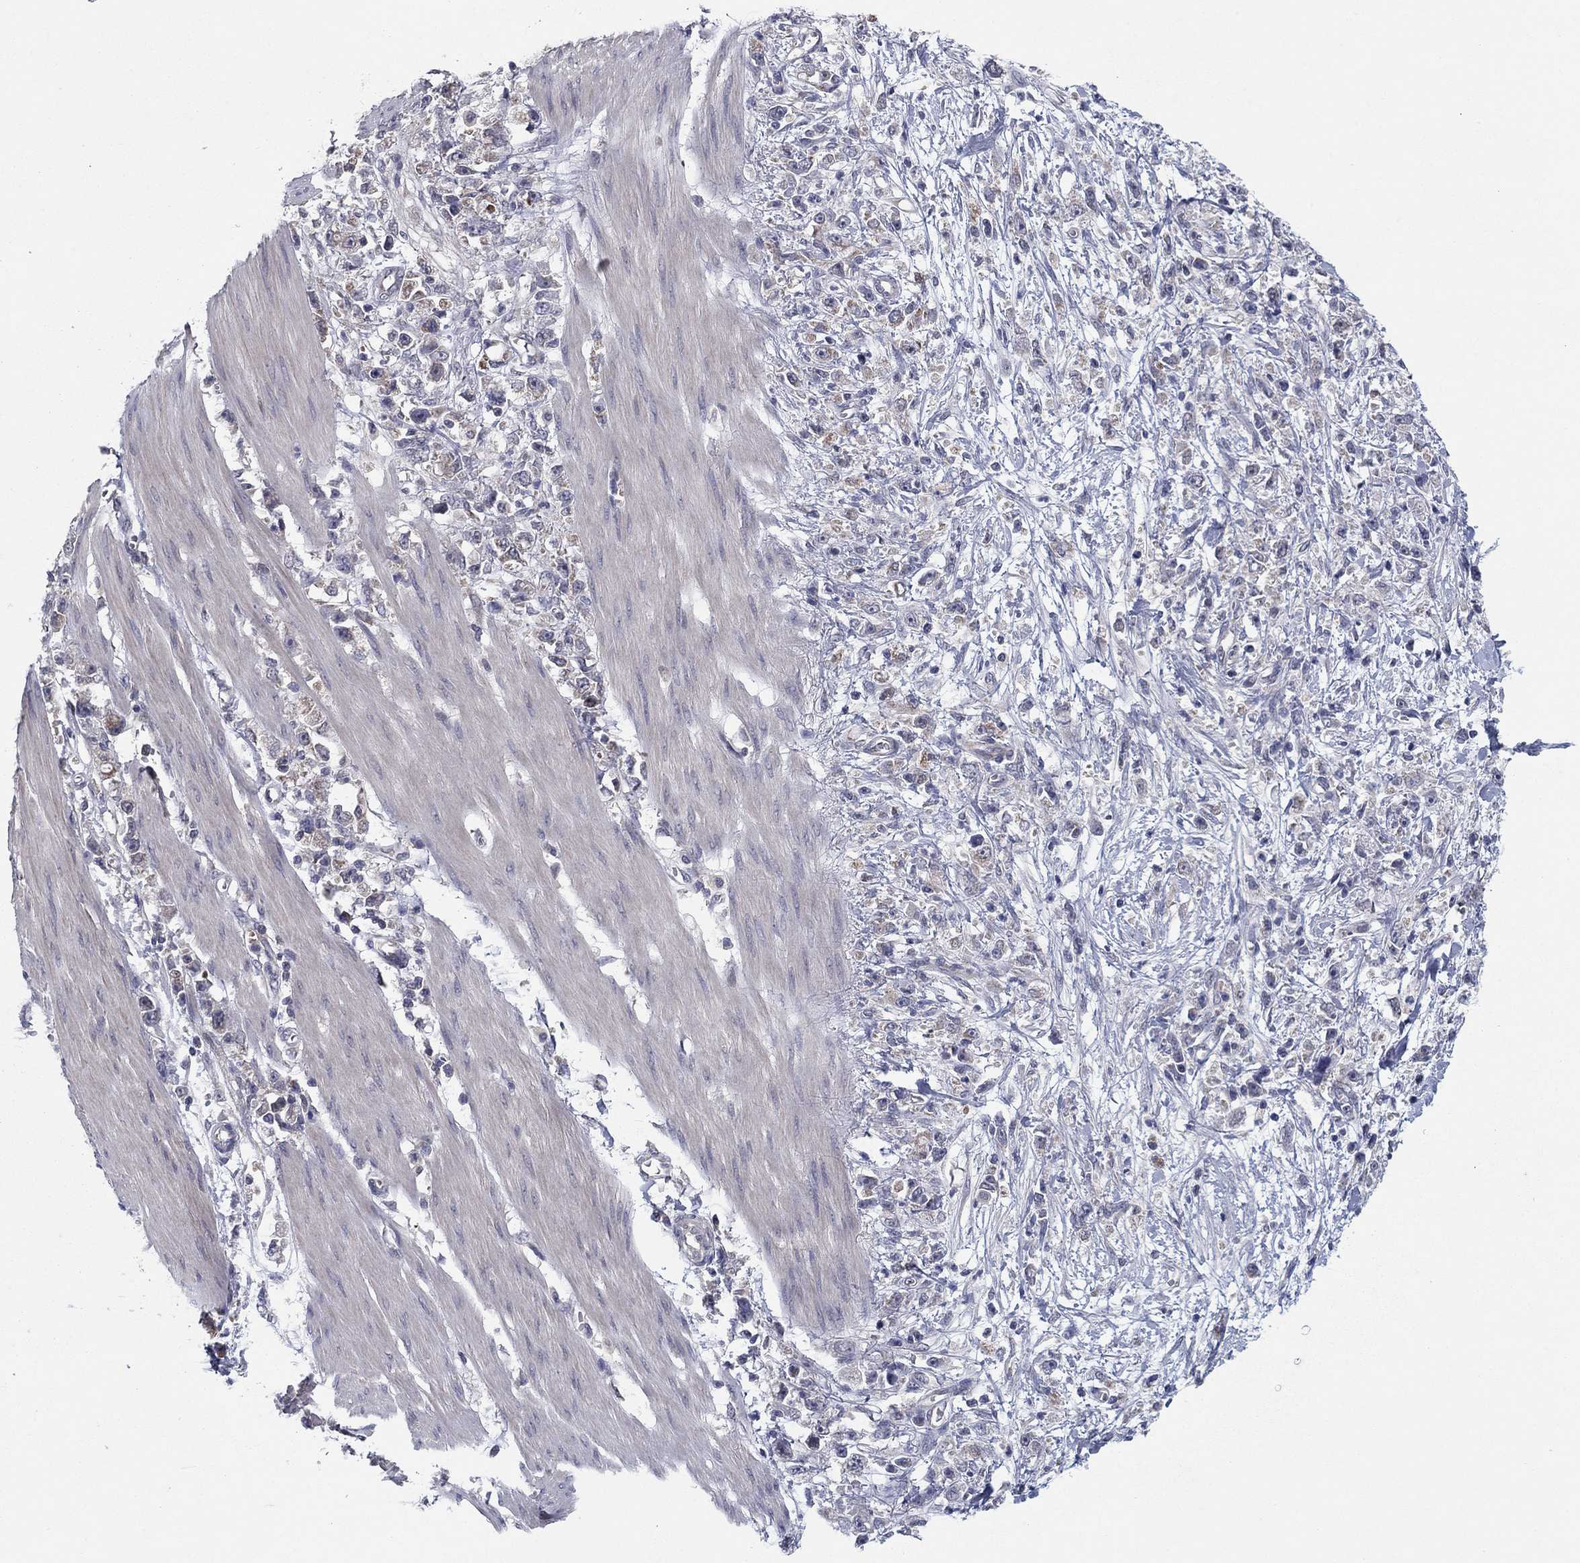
{"staining": {"intensity": "weak", "quantity": "25%-75%", "location": "cytoplasmic/membranous"}, "tissue": "stomach cancer", "cell_type": "Tumor cells", "image_type": "cancer", "snomed": [{"axis": "morphology", "description": "Adenocarcinoma, NOS"}, {"axis": "topography", "description": "Stomach"}], "caption": "An IHC photomicrograph of neoplastic tissue is shown. Protein staining in brown shows weak cytoplasmic/membranous positivity in adenocarcinoma (stomach) within tumor cells.", "gene": "GRHPR", "patient": {"sex": "female", "age": 59}}